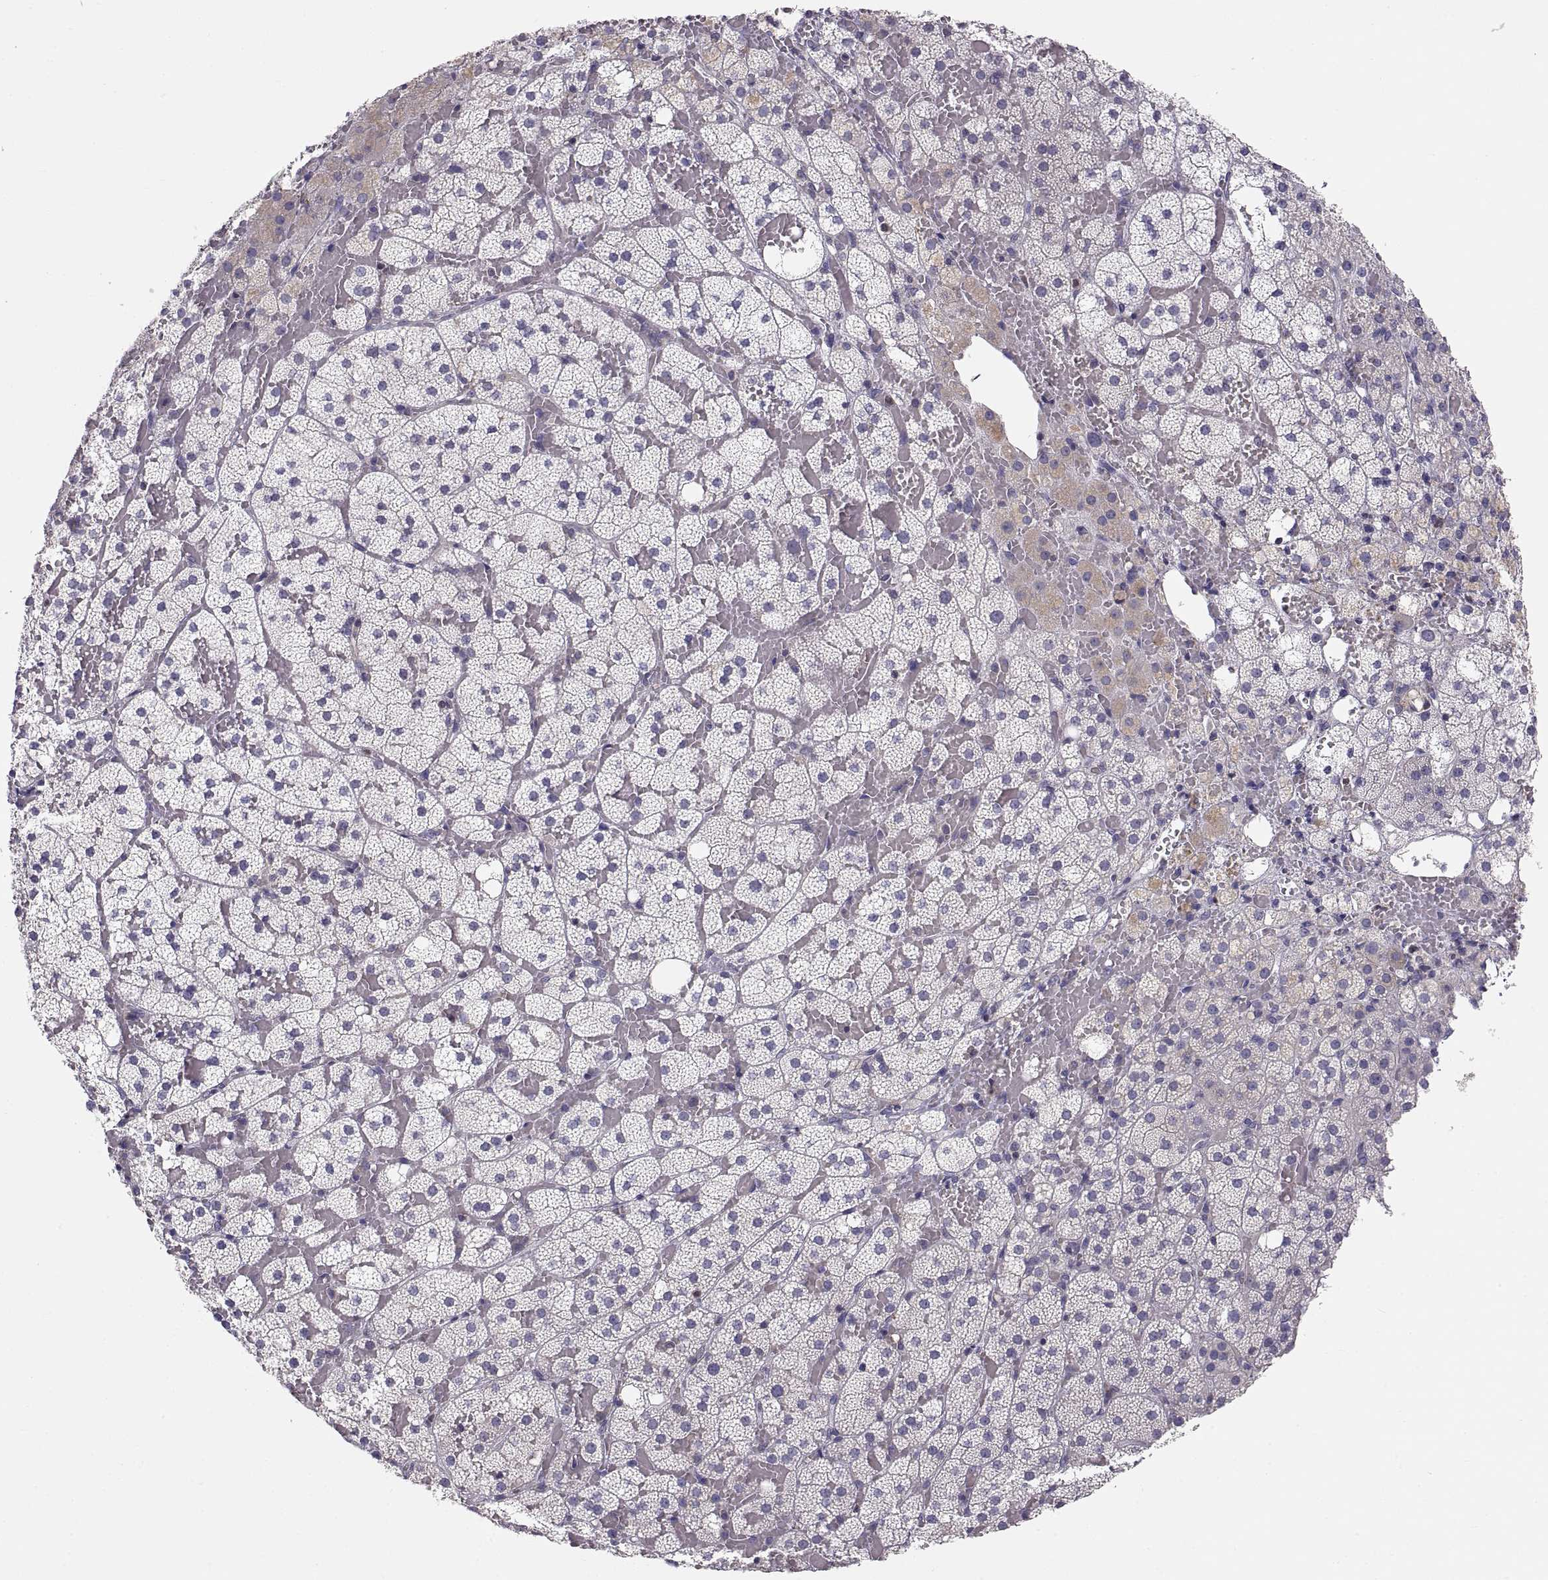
{"staining": {"intensity": "weak", "quantity": "<25%", "location": "cytoplasmic/membranous"}, "tissue": "adrenal gland", "cell_type": "Glandular cells", "image_type": "normal", "snomed": [{"axis": "morphology", "description": "Normal tissue, NOS"}, {"axis": "topography", "description": "Adrenal gland"}], "caption": "A photomicrograph of adrenal gland stained for a protein demonstrates no brown staining in glandular cells.", "gene": "ERO1A", "patient": {"sex": "male", "age": 53}}